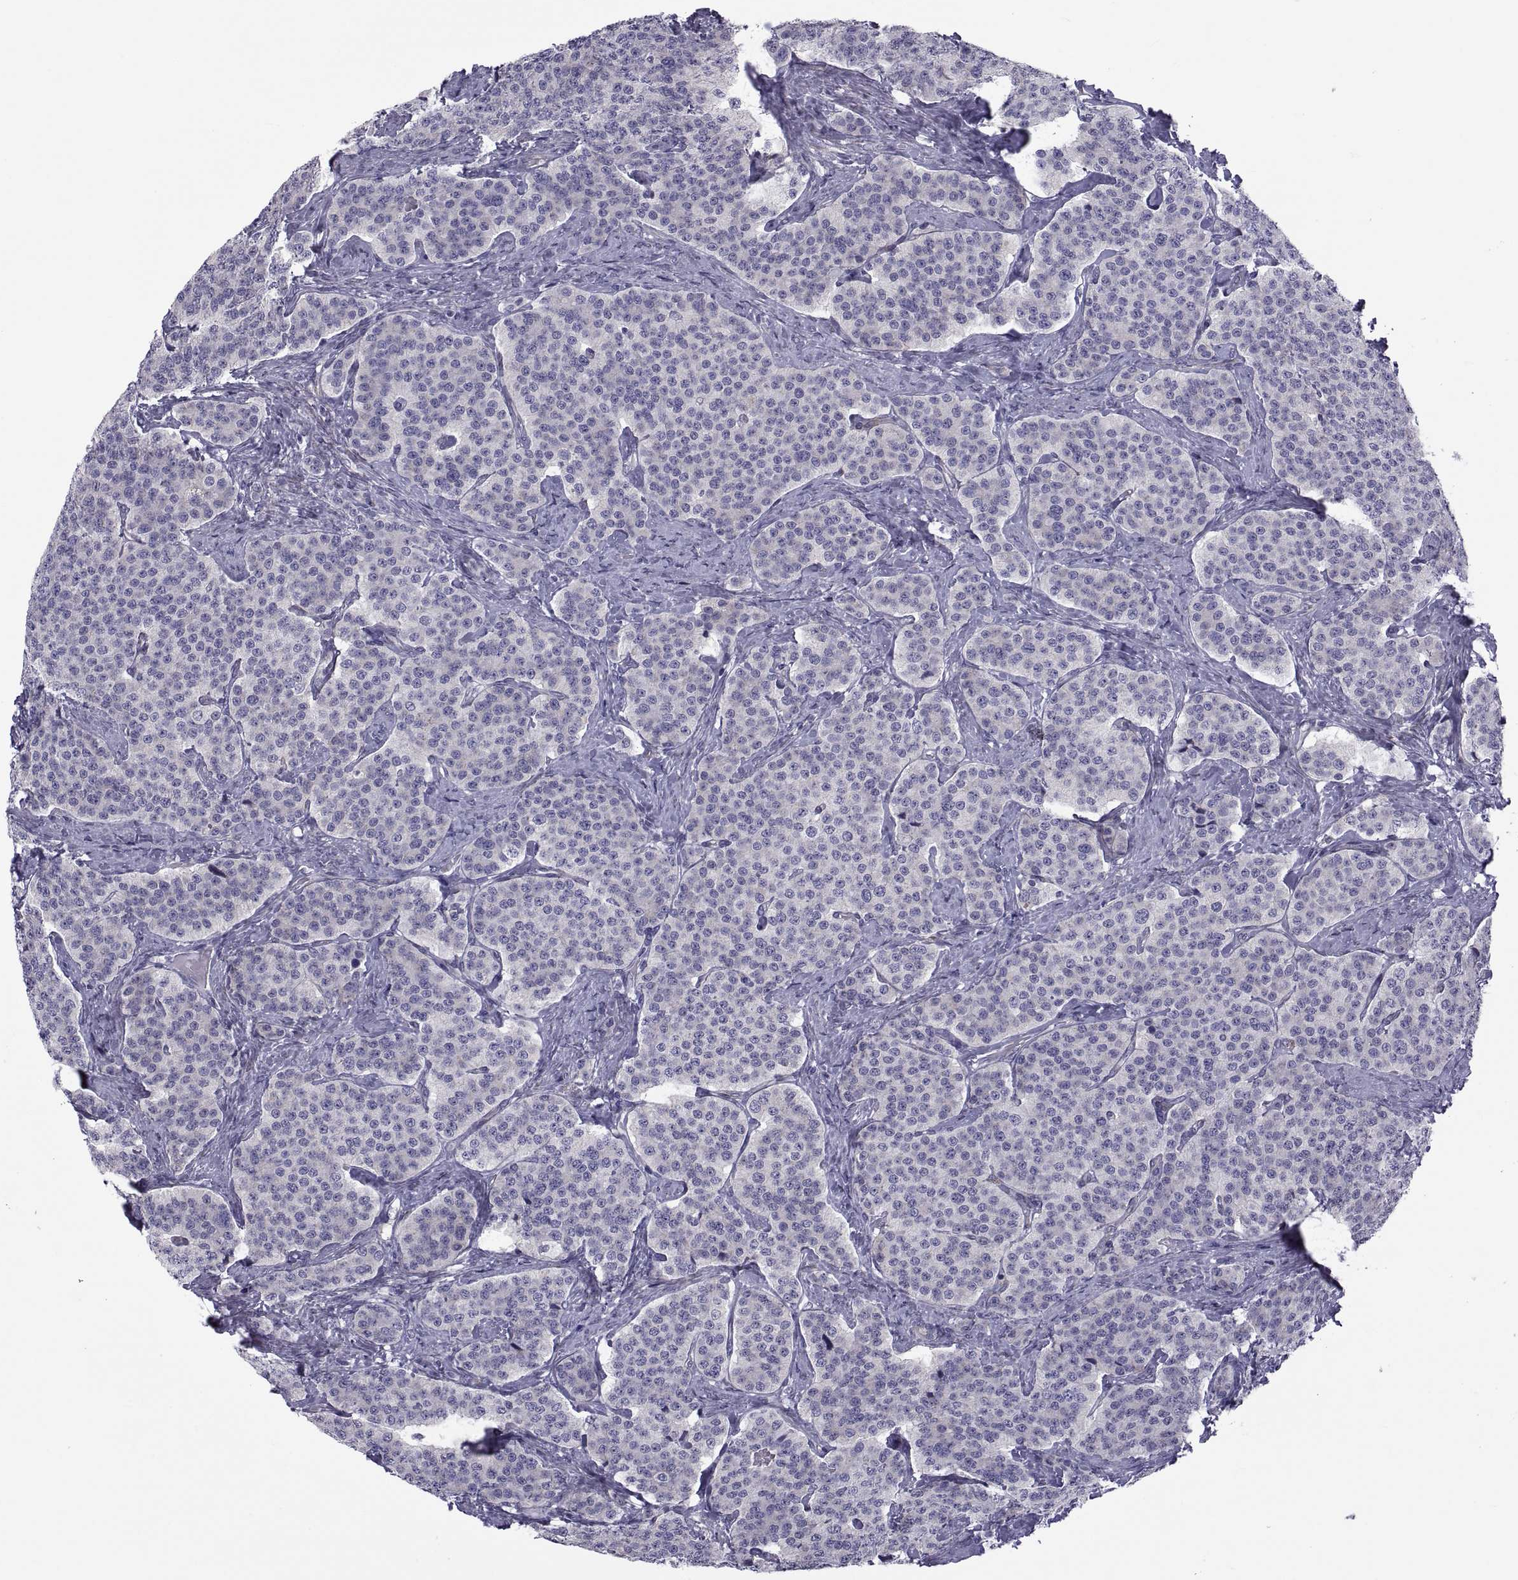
{"staining": {"intensity": "negative", "quantity": "none", "location": "none"}, "tissue": "carcinoid", "cell_type": "Tumor cells", "image_type": "cancer", "snomed": [{"axis": "morphology", "description": "Carcinoid, malignant, NOS"}, {"axis": "topography", "description": "Small intestine"}], "caption": "IHC image of human carcinoid stained for a protein (brown), which demonstrates no staining in tumor cells.", "gene": "TMEM158", "patient": {"sex": "female", "age": 58}}